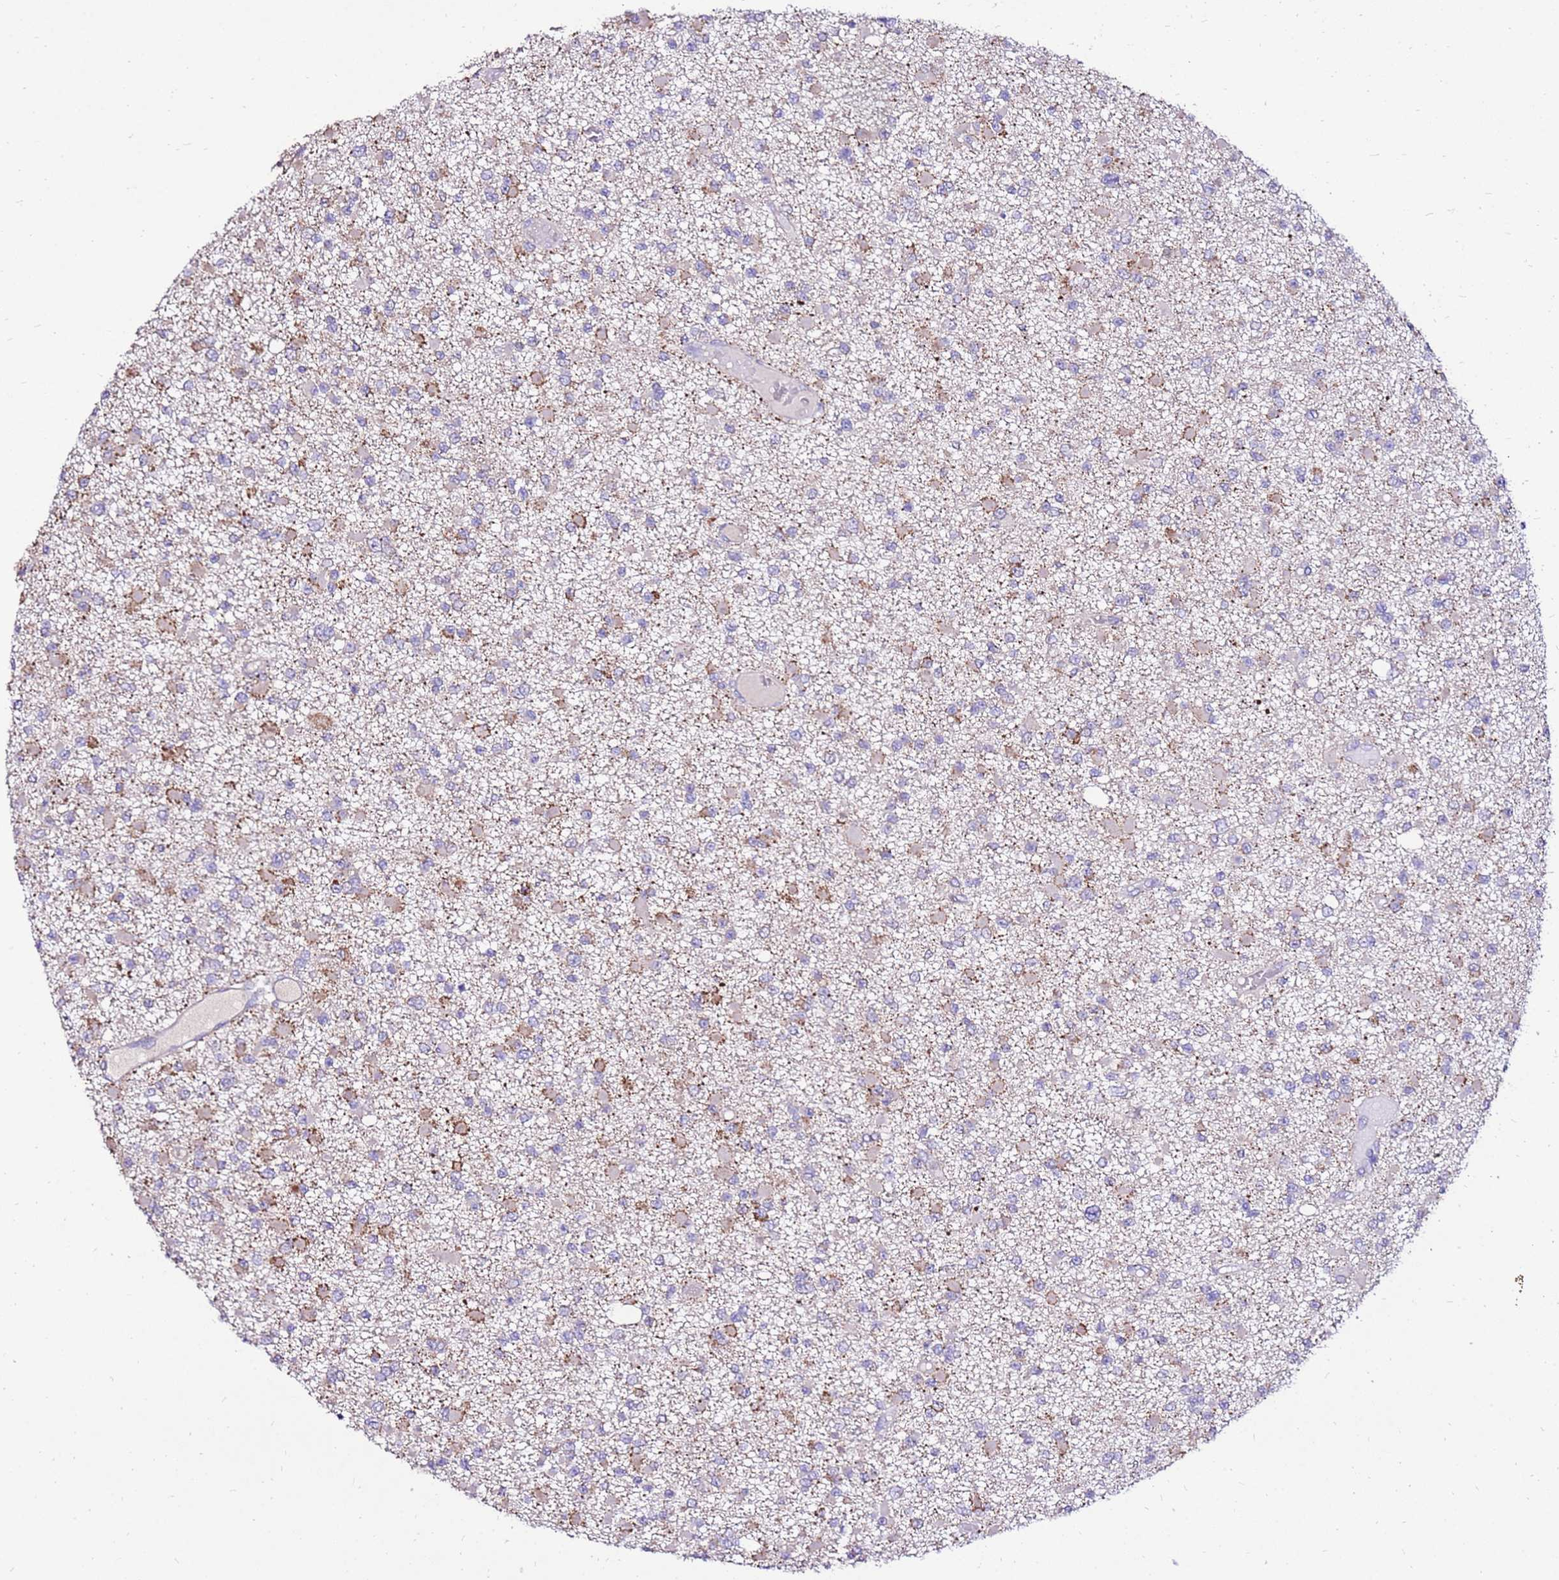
{"staining": {"intensity": "moderate", "quantity": "<25%", "location": "cytoplasmic/membranous"}, "tissue": "glioma", "cell_type": "Tumor cells", "image_type": "cancer", "snomed": [{"axis": "morphology", "description": "Glioma, malignant, Low grade"}, {"axis": "topography", "description": "Brain"}], "caption": "Protein staining of malignant low-grade glioma tissue displays moderate cytoplasmic/membranous positivity in about <25% of tumor cells. Nuclei are stained in blue.", "gene": "TMEM106C", "patient": {"sex": "female", "age": 22}}